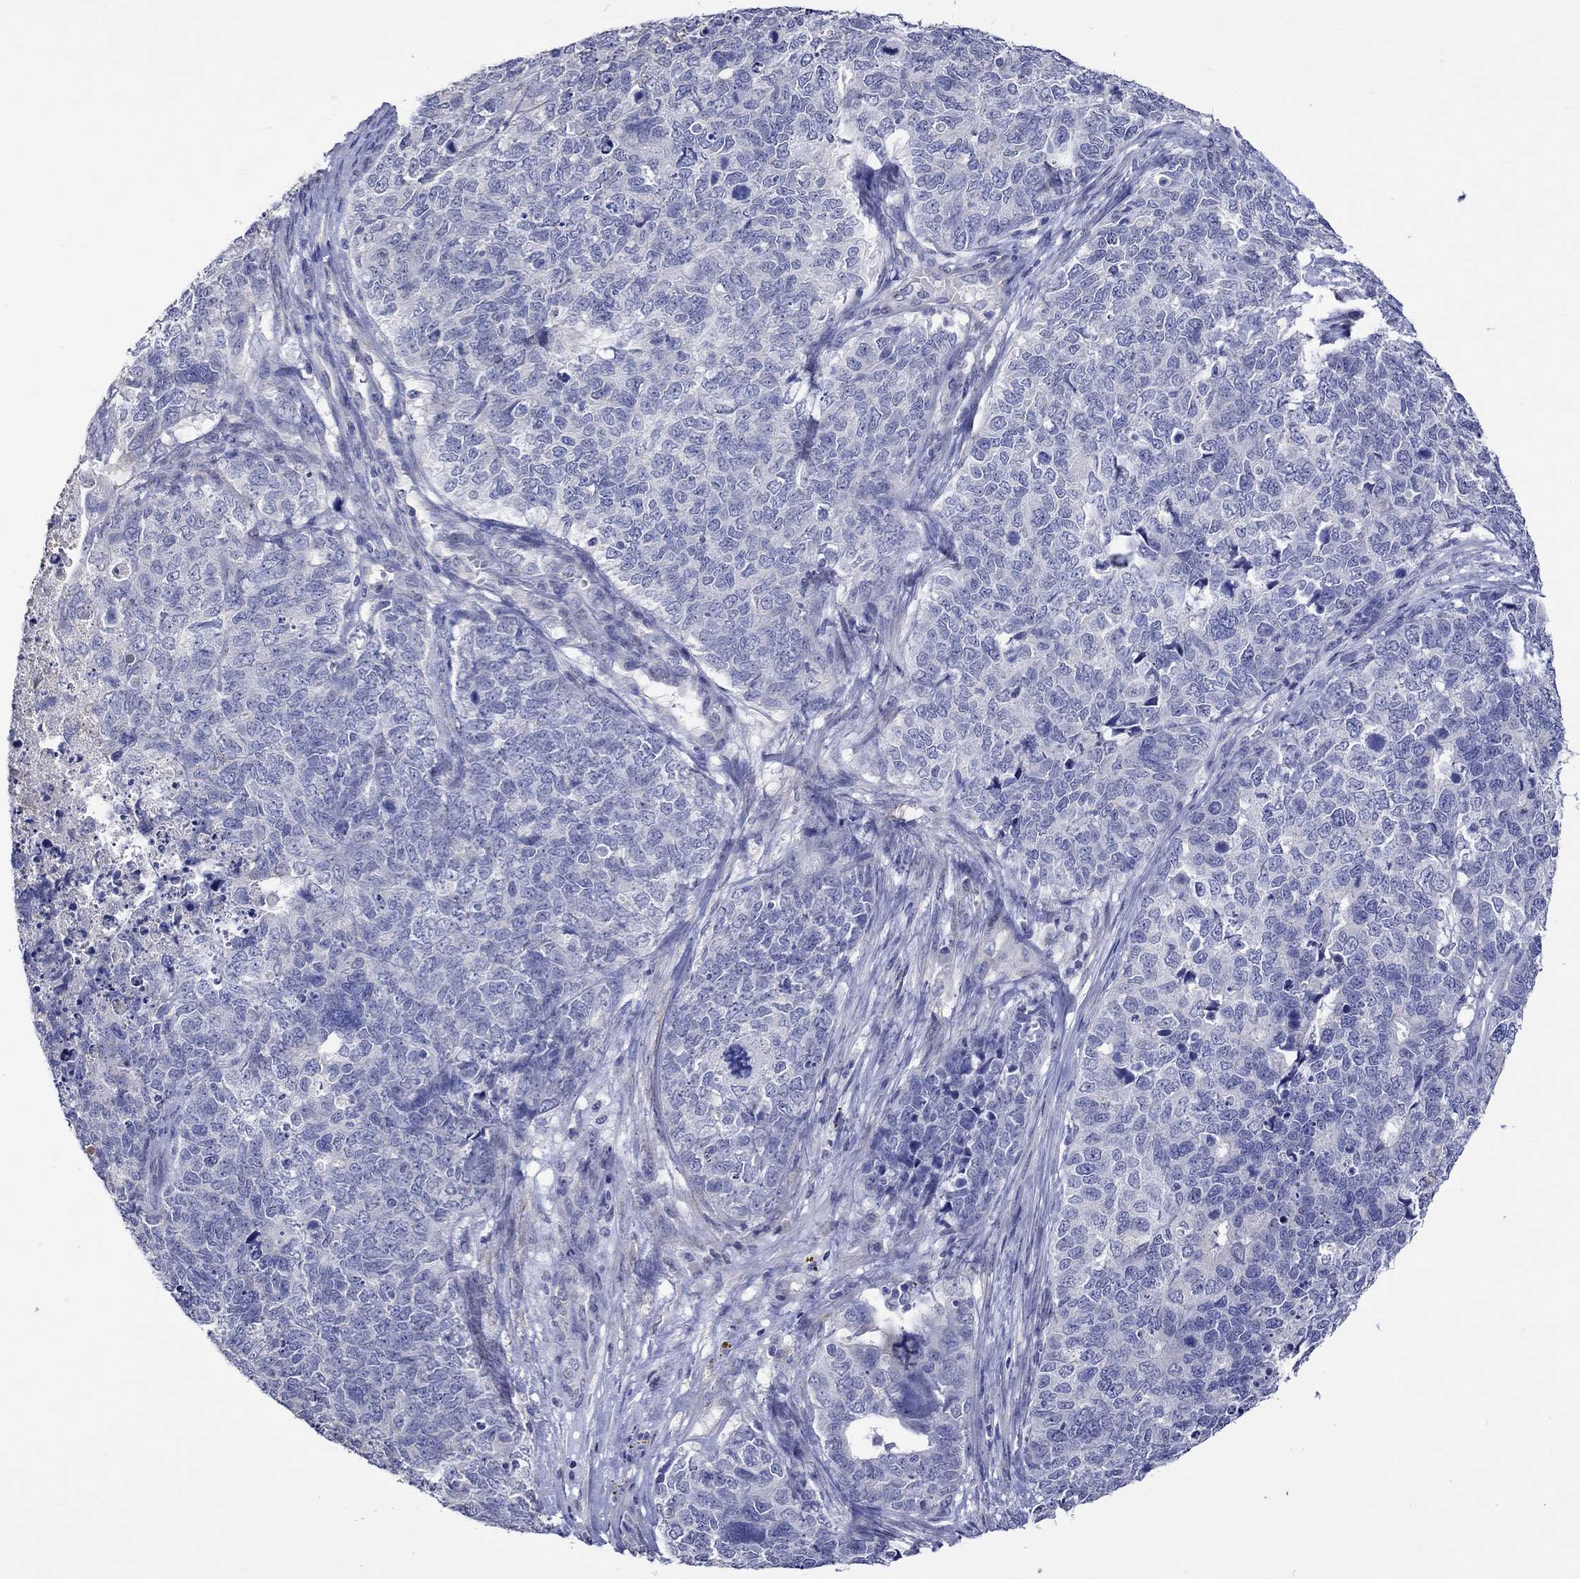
{"staining": {"intensity": "negative", "quantity": "none", "location": "none"}, "tissue": "cervical cancer", "cell_type": "Tumor cells", "image_type": "cancer", "snomed": [{"axis": "morphology", "description": "Squamous cell carcinoma, NOS"}, {"axis": "topography", "description": "Cervix"}], "caption": "Human squamous cell carcinoma (cervical) stained for a protein using IHC exhibits no positivity in tumor cells.", "gene": "CRYAB", "patient": {"sex": "female", "age": 63}}